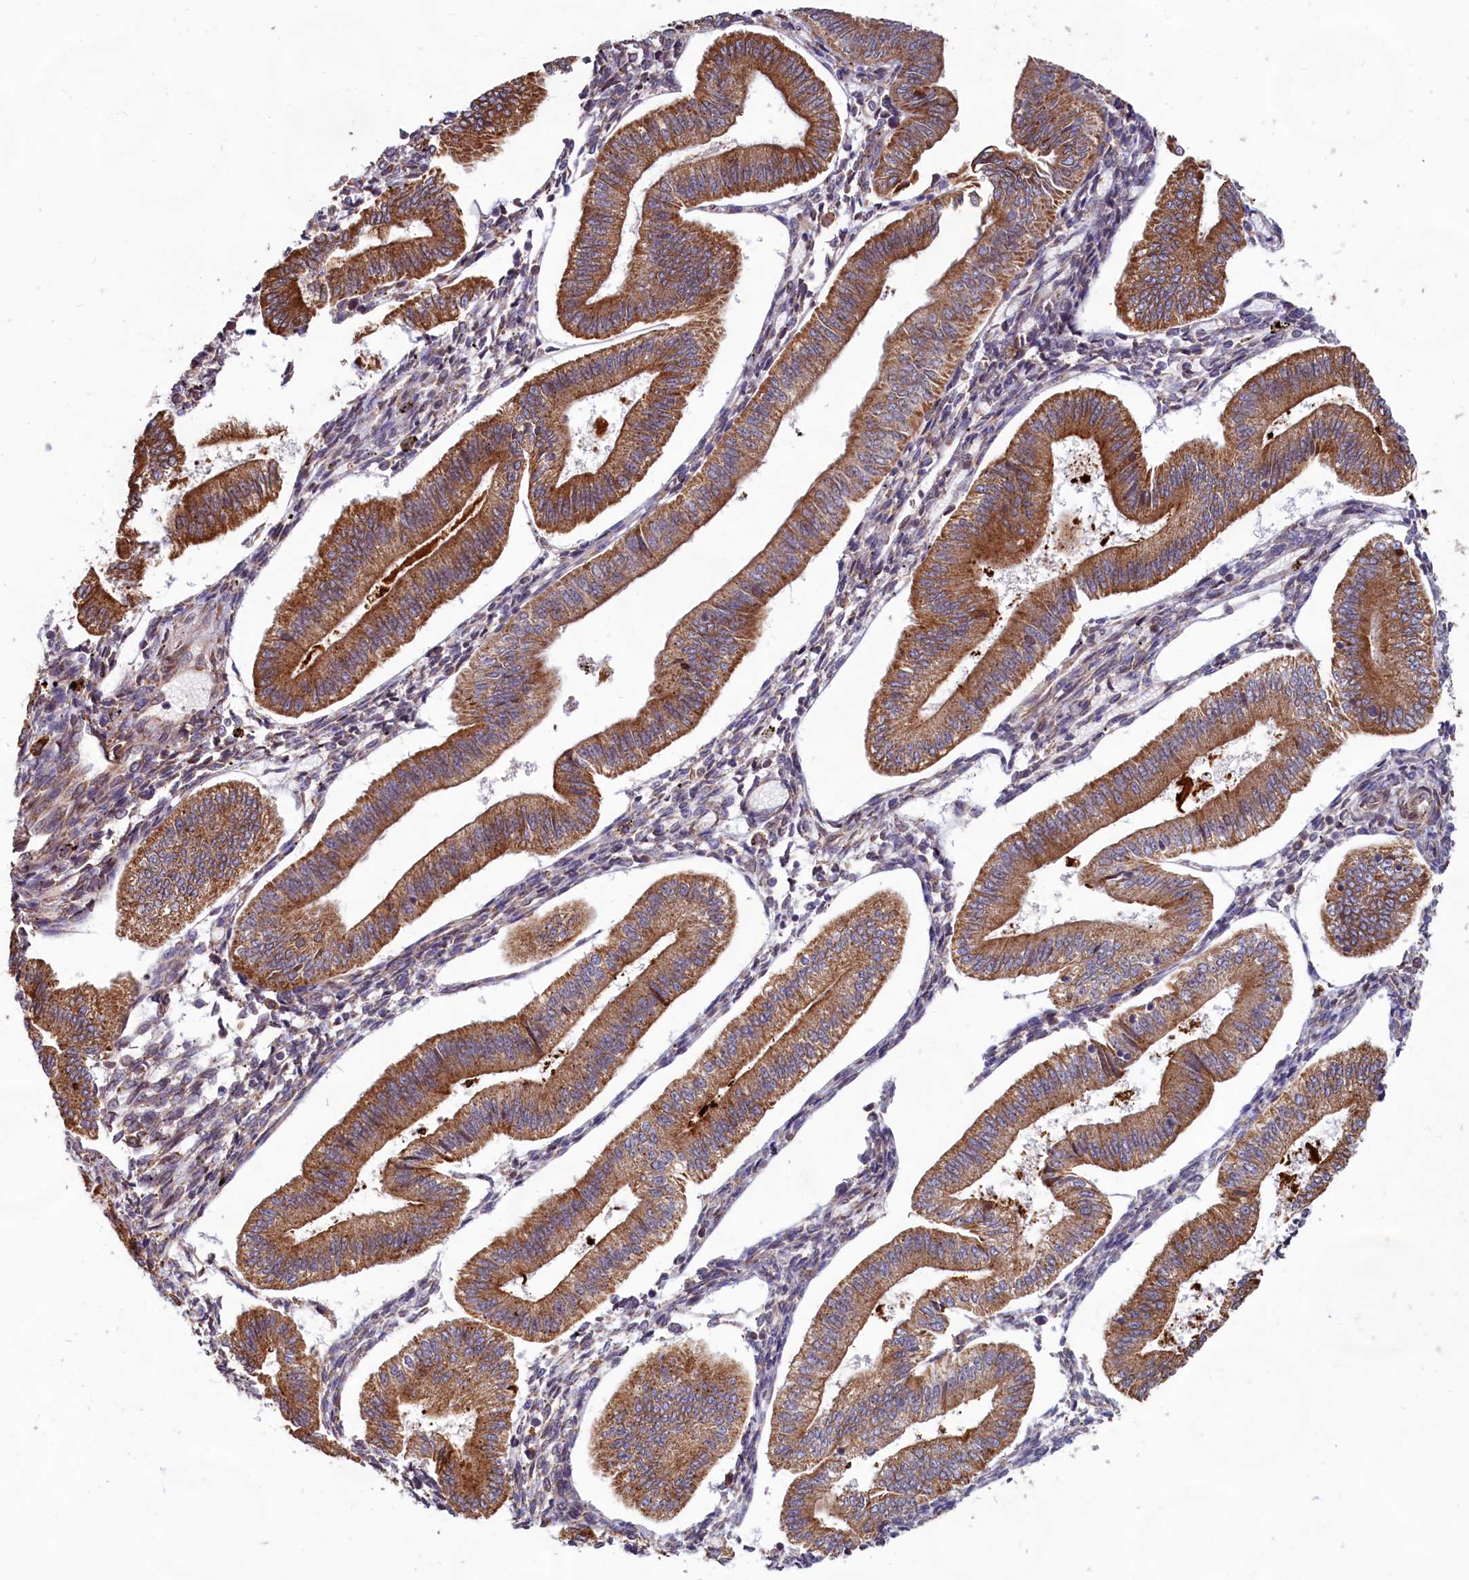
{"staining": {"intensity": "weak", "quantity": "<25%", "location": "cytoplasmic/membranous"}, "tissue": "endometrium", "cell_type": "Cells in endometrial stroma", "image_type": "normal", "snomed": [{"axis": "morphology", "description": "Normal tissue, NOS"}, {"axis": "topography", "description": "Endometrium"}], "caption": "IHC photomicrograph of benign human endometrium stained for a protein (brown), which reveals no positivity in cells in endometrial stroma. Brightfield microscopy of immunohistochemistry (IHC) stained with DAB (3,3'-diaminobenzidine) (brown) and hematoxylin (blue), captured at high magnification.", "gene": "TBC1D19", "patient": {"sex": "female", "age": 34}}